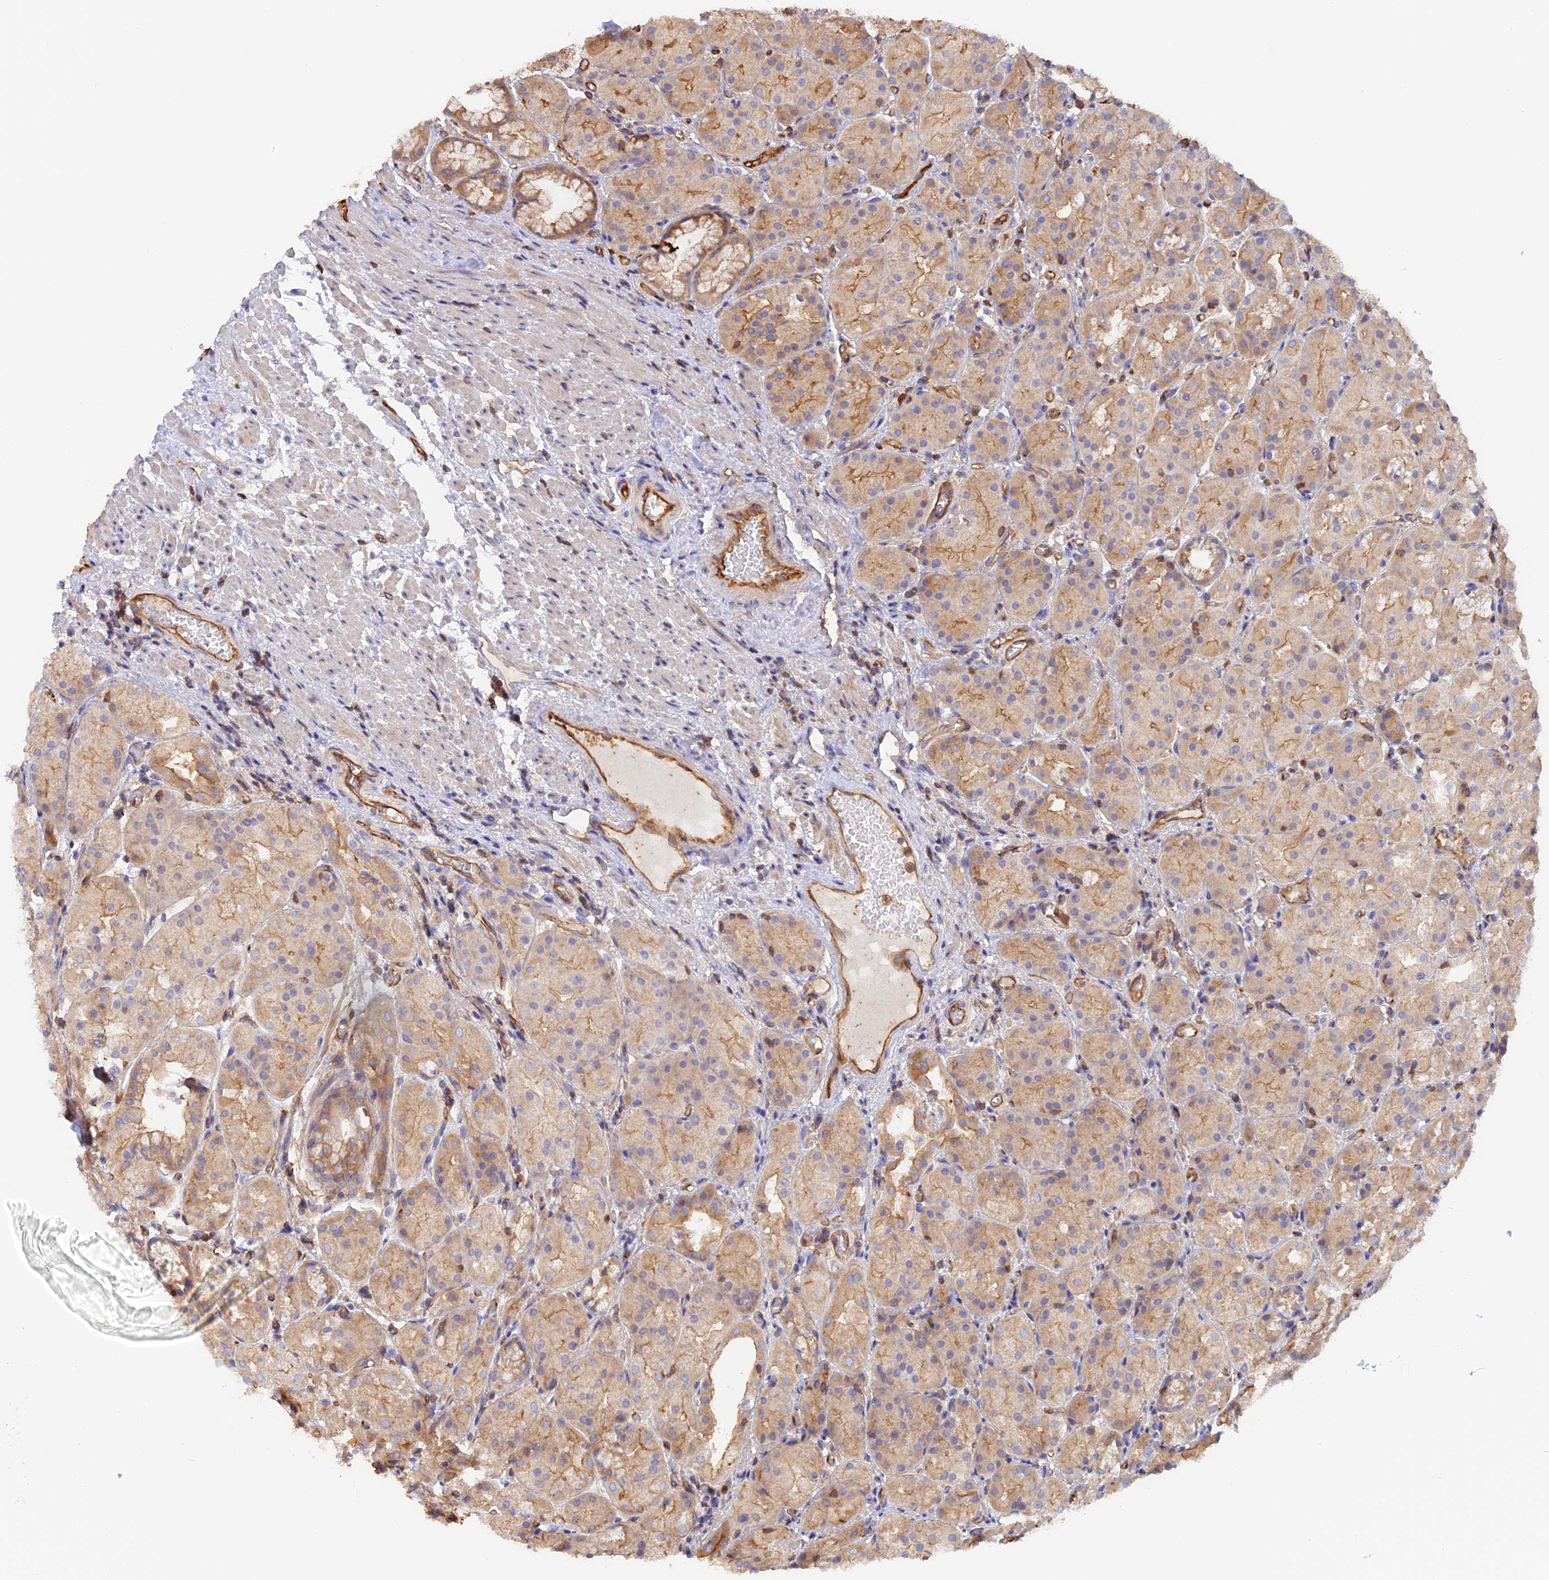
{"staining": {"intensity": "moderate", "quantity": "25%-75%", "location": "cytoplasmic/membranous"}, "tissue": "stomach", "cell_type": "Glandular cells", "image_type": "normal", "snomed": [{"axis": "morphology", "description": "Normal tissue, NOS"}, {"axis": "topography", "description": "Stomach, upper"}], "caption": "Immunohistochemical staining of normal stomach demonstrates moderate cytoplasmic/membranous protein positivity in about 25%-75% of glandular cells.", "gene": "VPS18", "patient": {"sex": "male", "age": 72}}